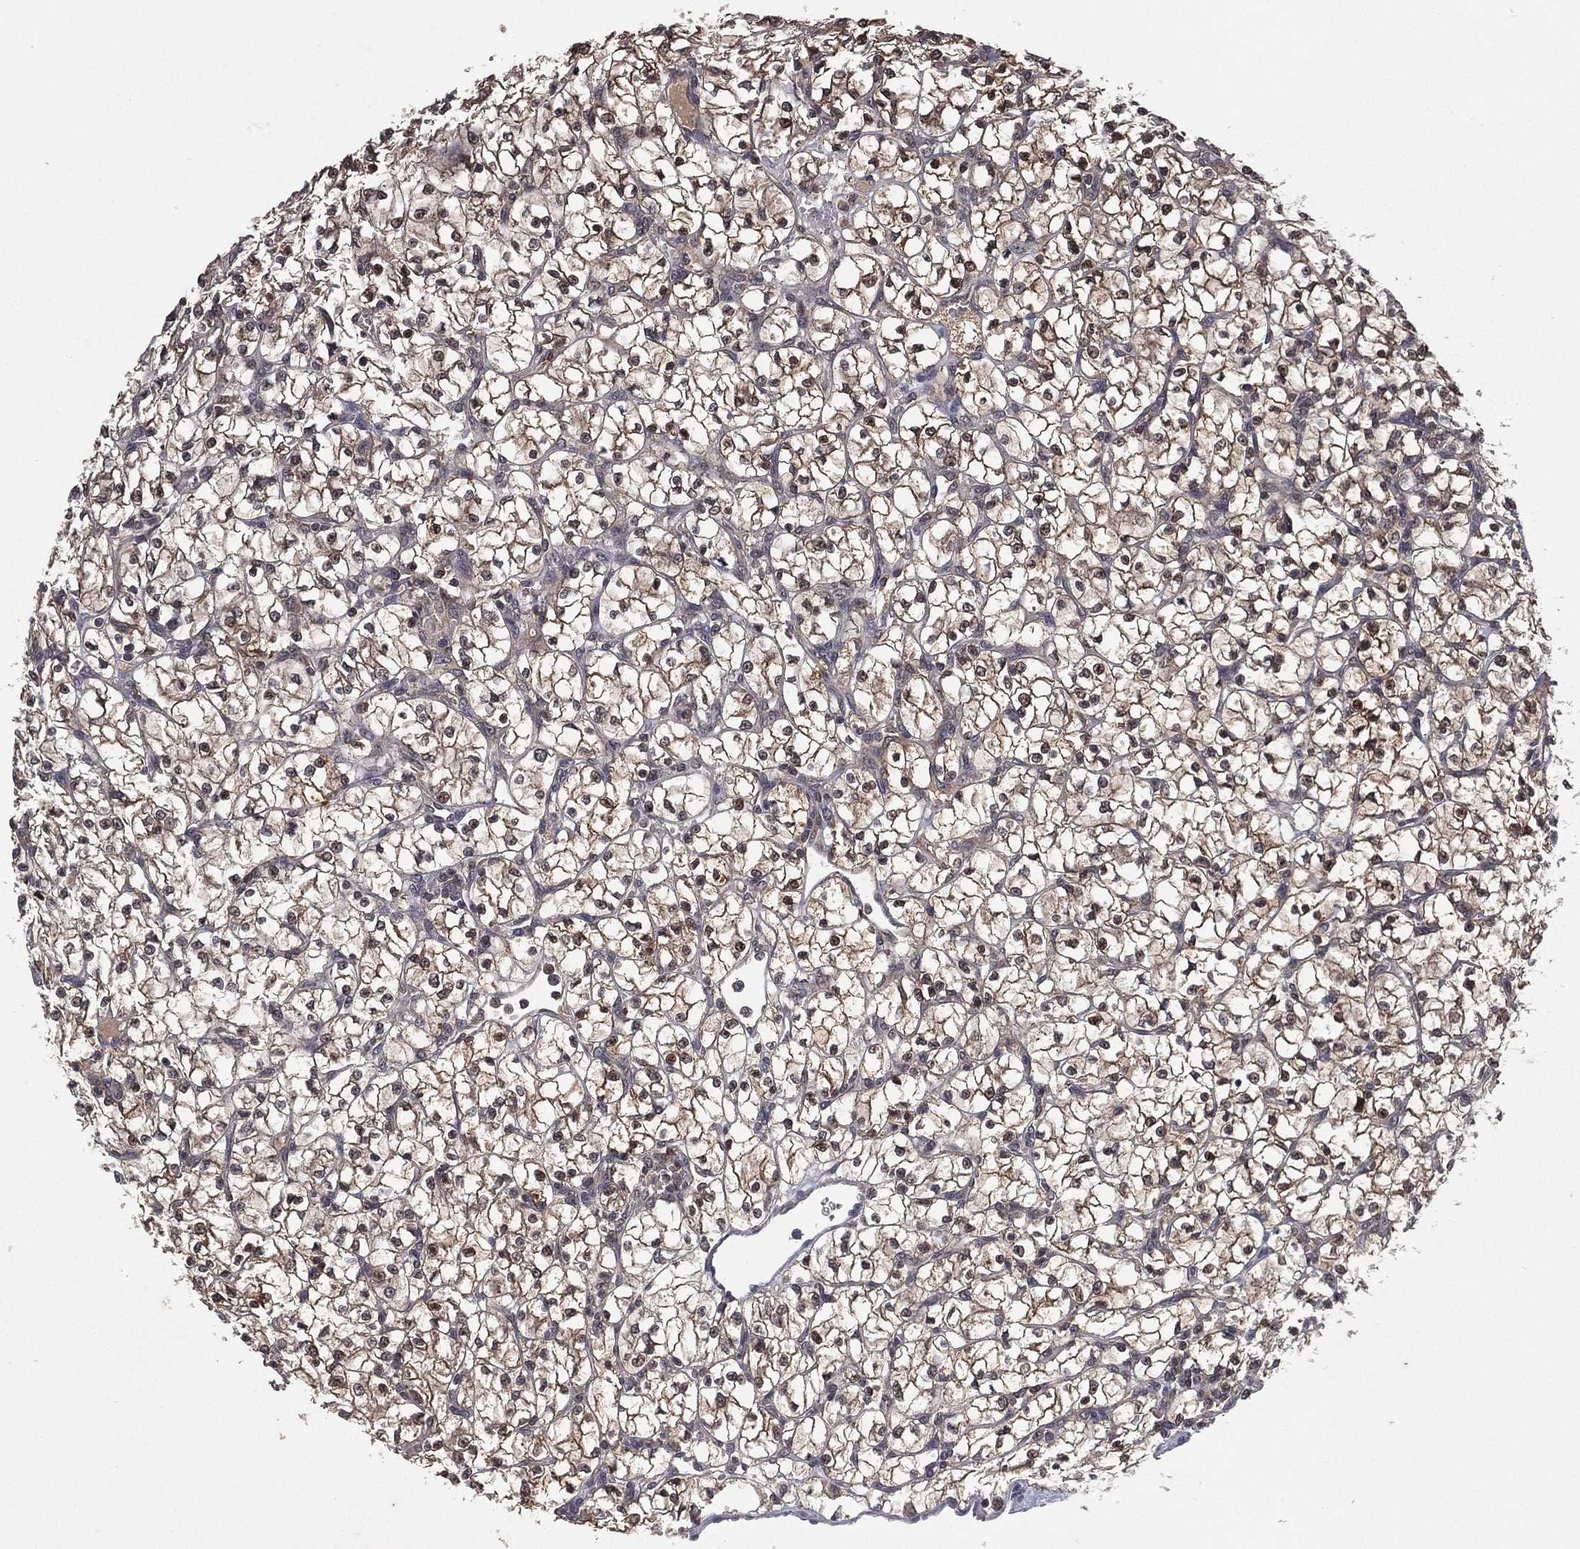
{"staining": {"intensity": "weak", "quantity": "<25%", "location": "cytoplasmic/membranous"}, "tissue": "renal cancer", "cell_type": "Tumor cells", "image_type": "cancer", "snomed": [{"axis": "morphology", "description": "Adenocarcinoma, NOS"}, {"axis": "topography", "description": "Kidney"}], "caption": "The IHC micrograph has no significant staining in tumor cells of renal adenocarcinoma tissue.", "gene": "NELFCD", "patient": {"sex": "female", "age": 64}}